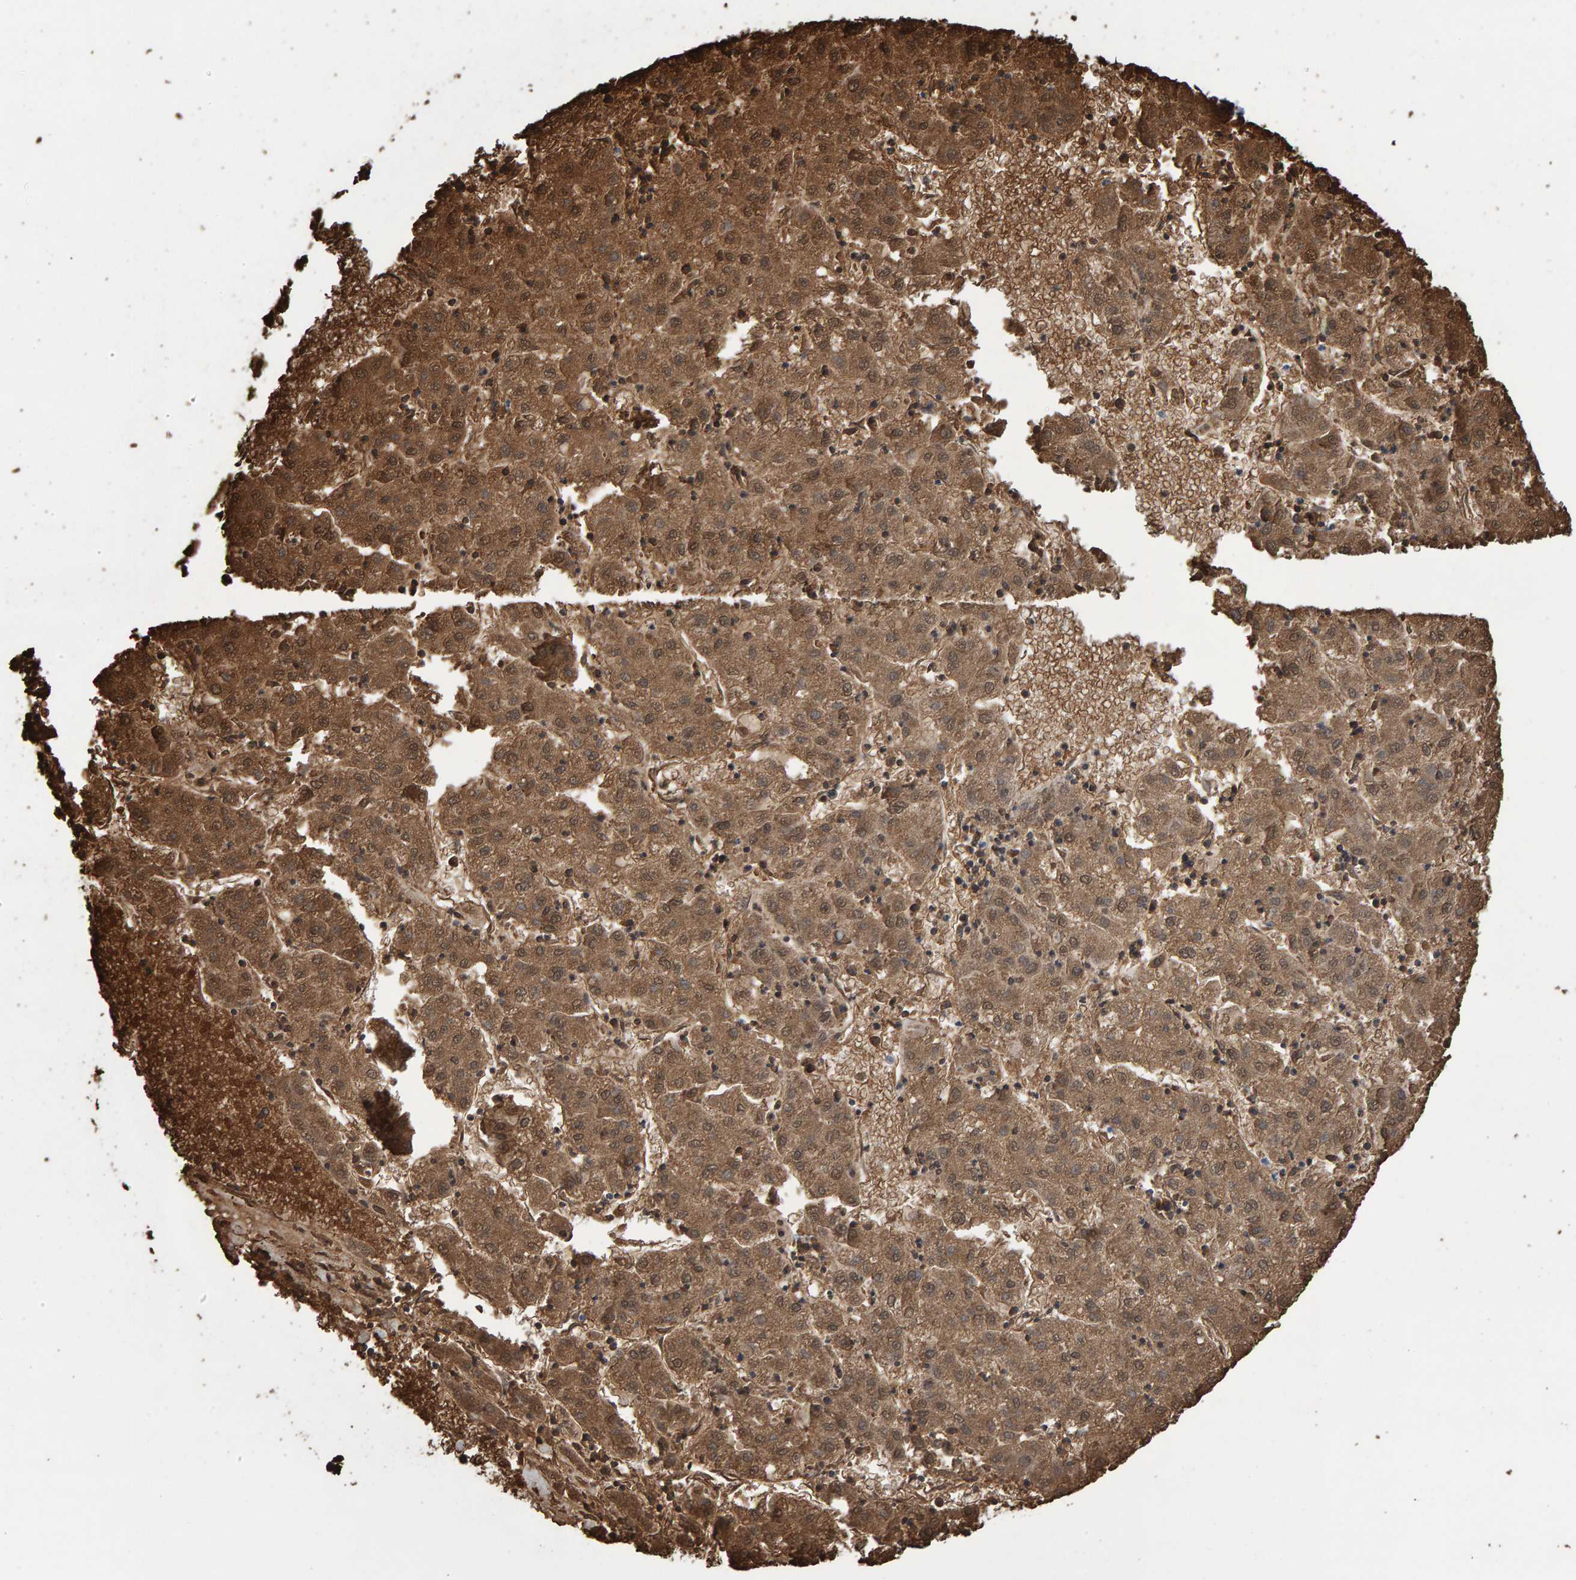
{"staining": {"intensity": "moderate", "quantity": ">75%", "location": "cytoplasmic/membranous,nuclear"}, "tissue": "liver cancer", "cell_type": "Tumor cells", "image_type": "cancer", "snomed": [{"axis": "morphology", "description": "Carcinoma, Hepatocellular, NOS"}, {"axis": "topography", "description": "Liver"}], "caption": "Immunohistochemistry (DAB (3,3'-diaminobenzidine)) staining of liver cancer (hepatocellular carcinoma) shows moderate cytoplasmic/membranous and nuclear protein positivity in about >75% of tumor cells.", "gene": "VPS9D1", "patient": {"sex": "male", "age": 72}}